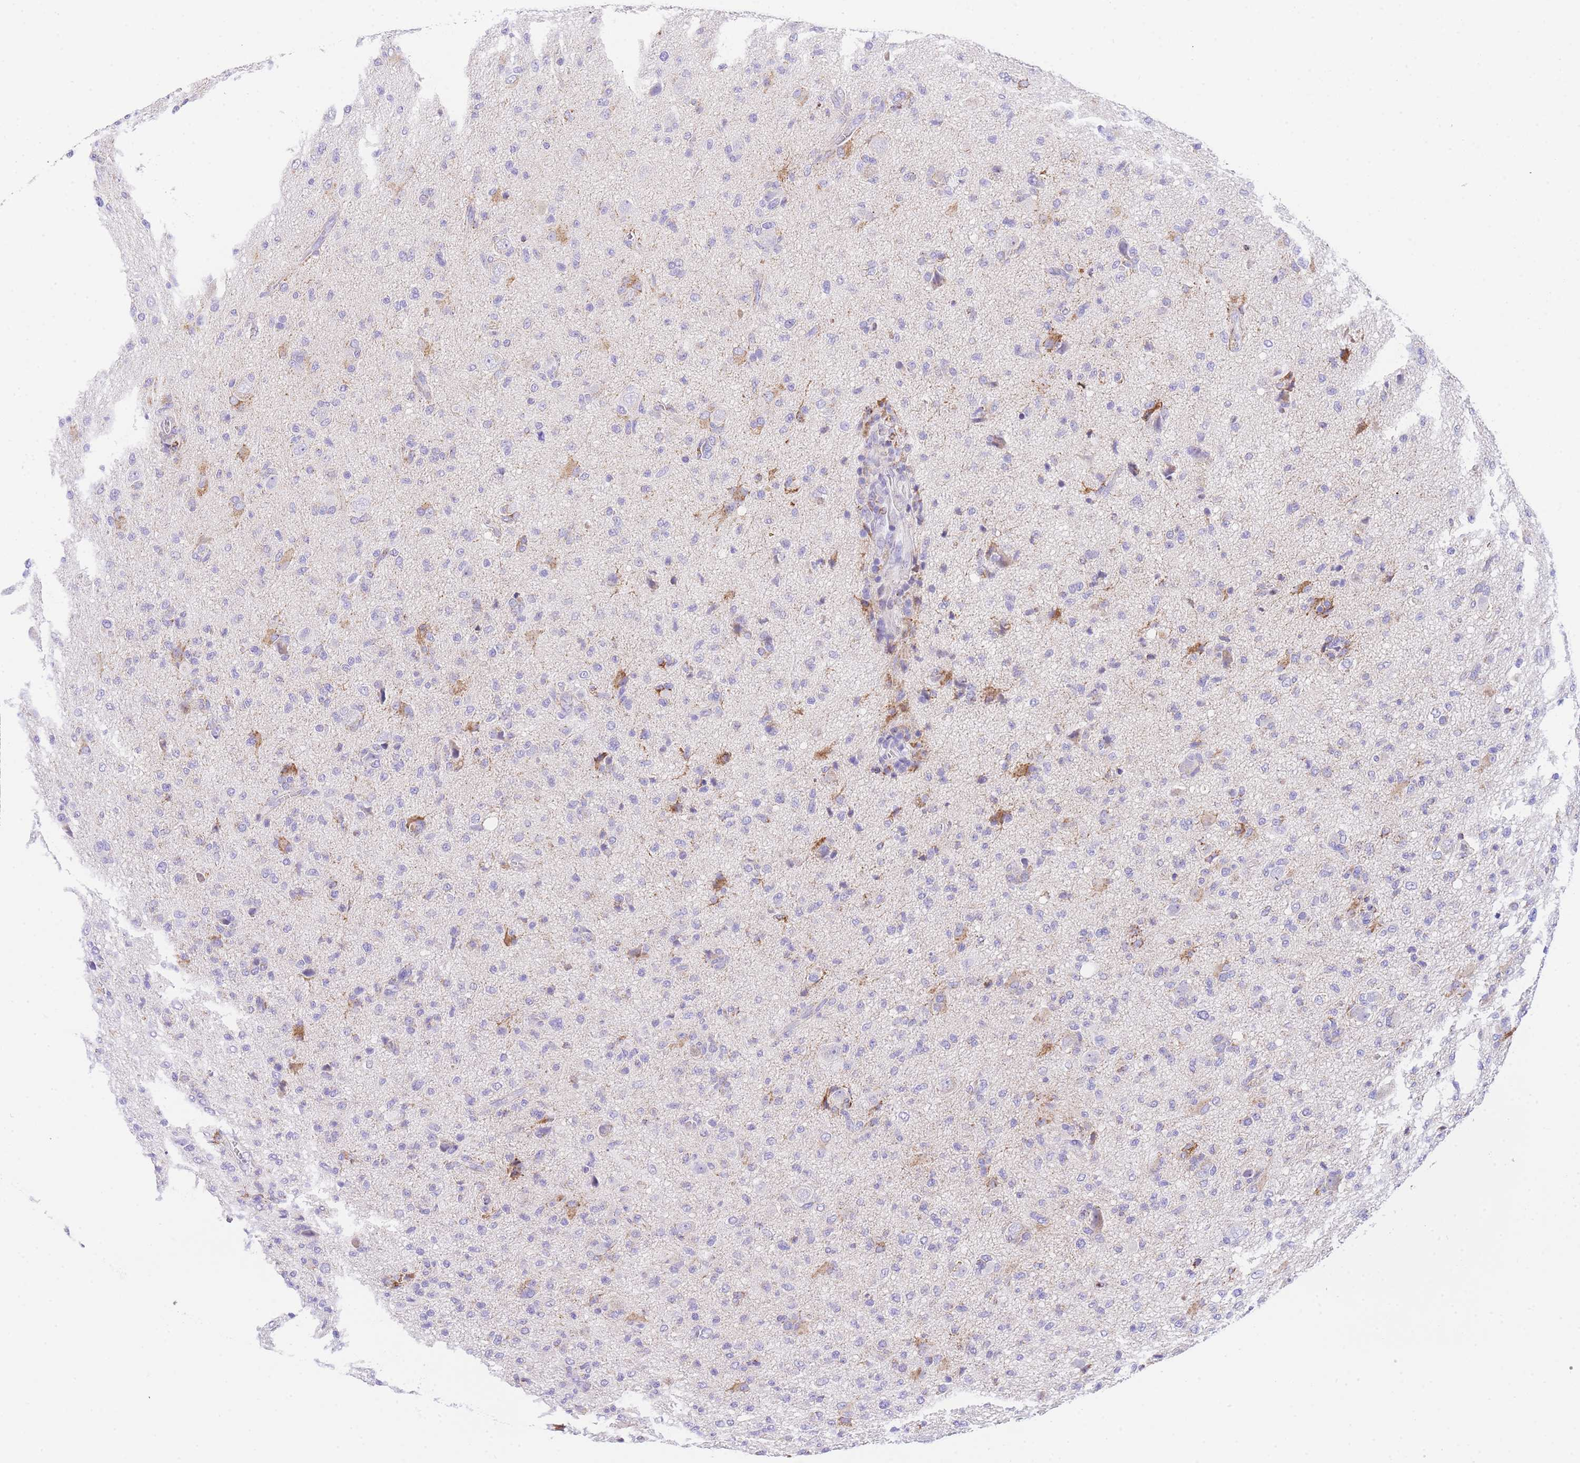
{"staining": {"intensity": "negative", "quantity": "none", "location": "none"}, "tissue": "glioma", "cell_type": "Tumor cells", "image_type": "cancer", "snomed": [{"axis": "morphology", "description": "Glioma, malignant, High grade"}, {"axis": "topography", "description": "Brain"}], "caption": "Tumor cells are negative for brown protein staining in malignant glioma (high-grade).", "gene": "NKD2", "patient": {"sex": "female", "age": 57}}